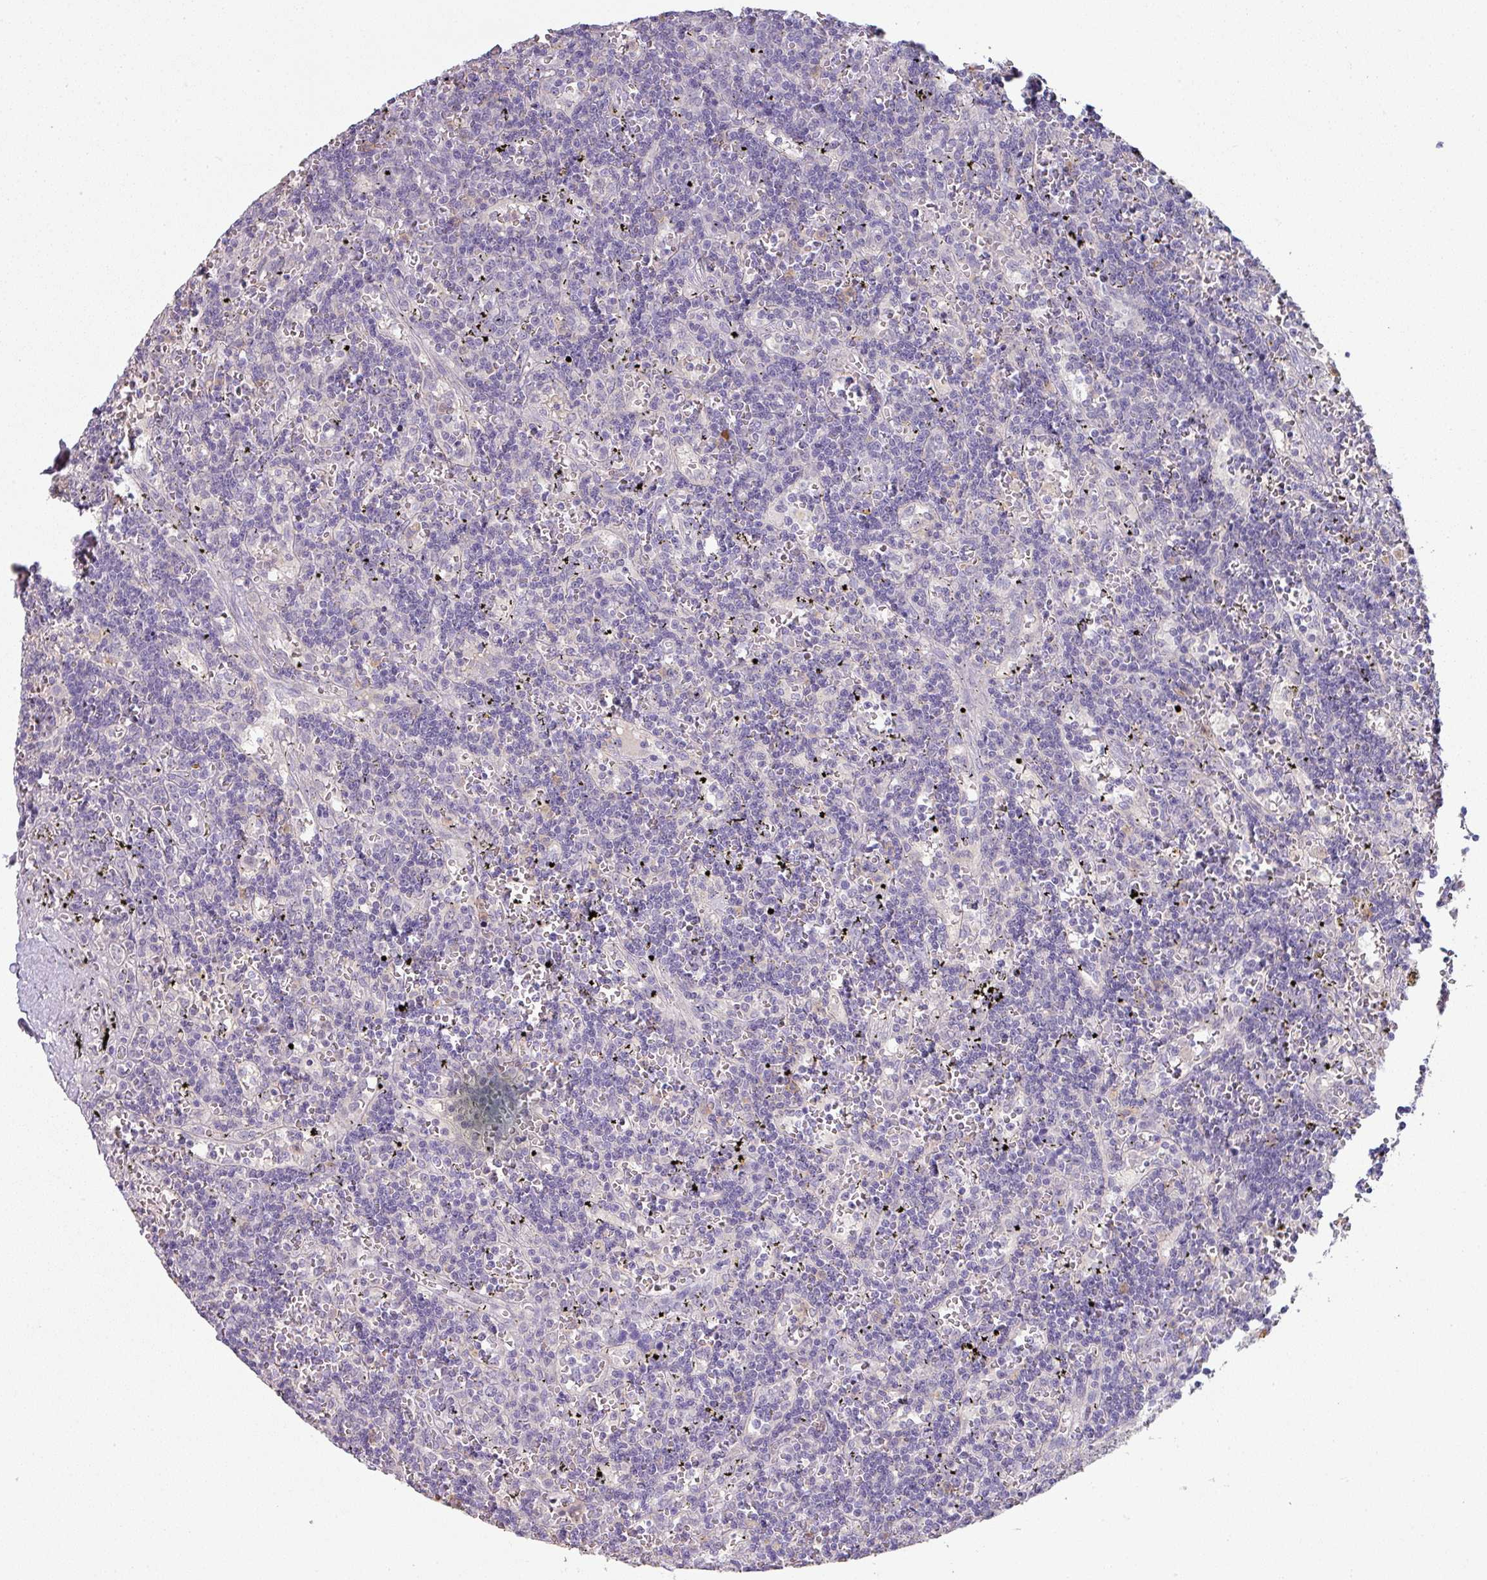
{"staining": {"intensity": "negative", "quantity": "none", "location": "none"}, "tissue": "lymphoma", "cell_type": "Tumor cells", "image_type": "cancer", "snomed": [{"axis": "morphology", "description": "Malignant lymphoma, non-Hodgkin's type, Low grade"}, {"axis": "topography", "description": "Spleen"}], "caption": "Immunohistochemistry histopathology image of neoplastic tissue: malignant lymphoma, non-Hodgkin's type (low-grade) stained with DAB (3,3'-diaminobenzidine) displays no significant protein positivity in tumor cells.", "gene": "MAGEC3", "patient": {"sex": "male", "age": 60}}